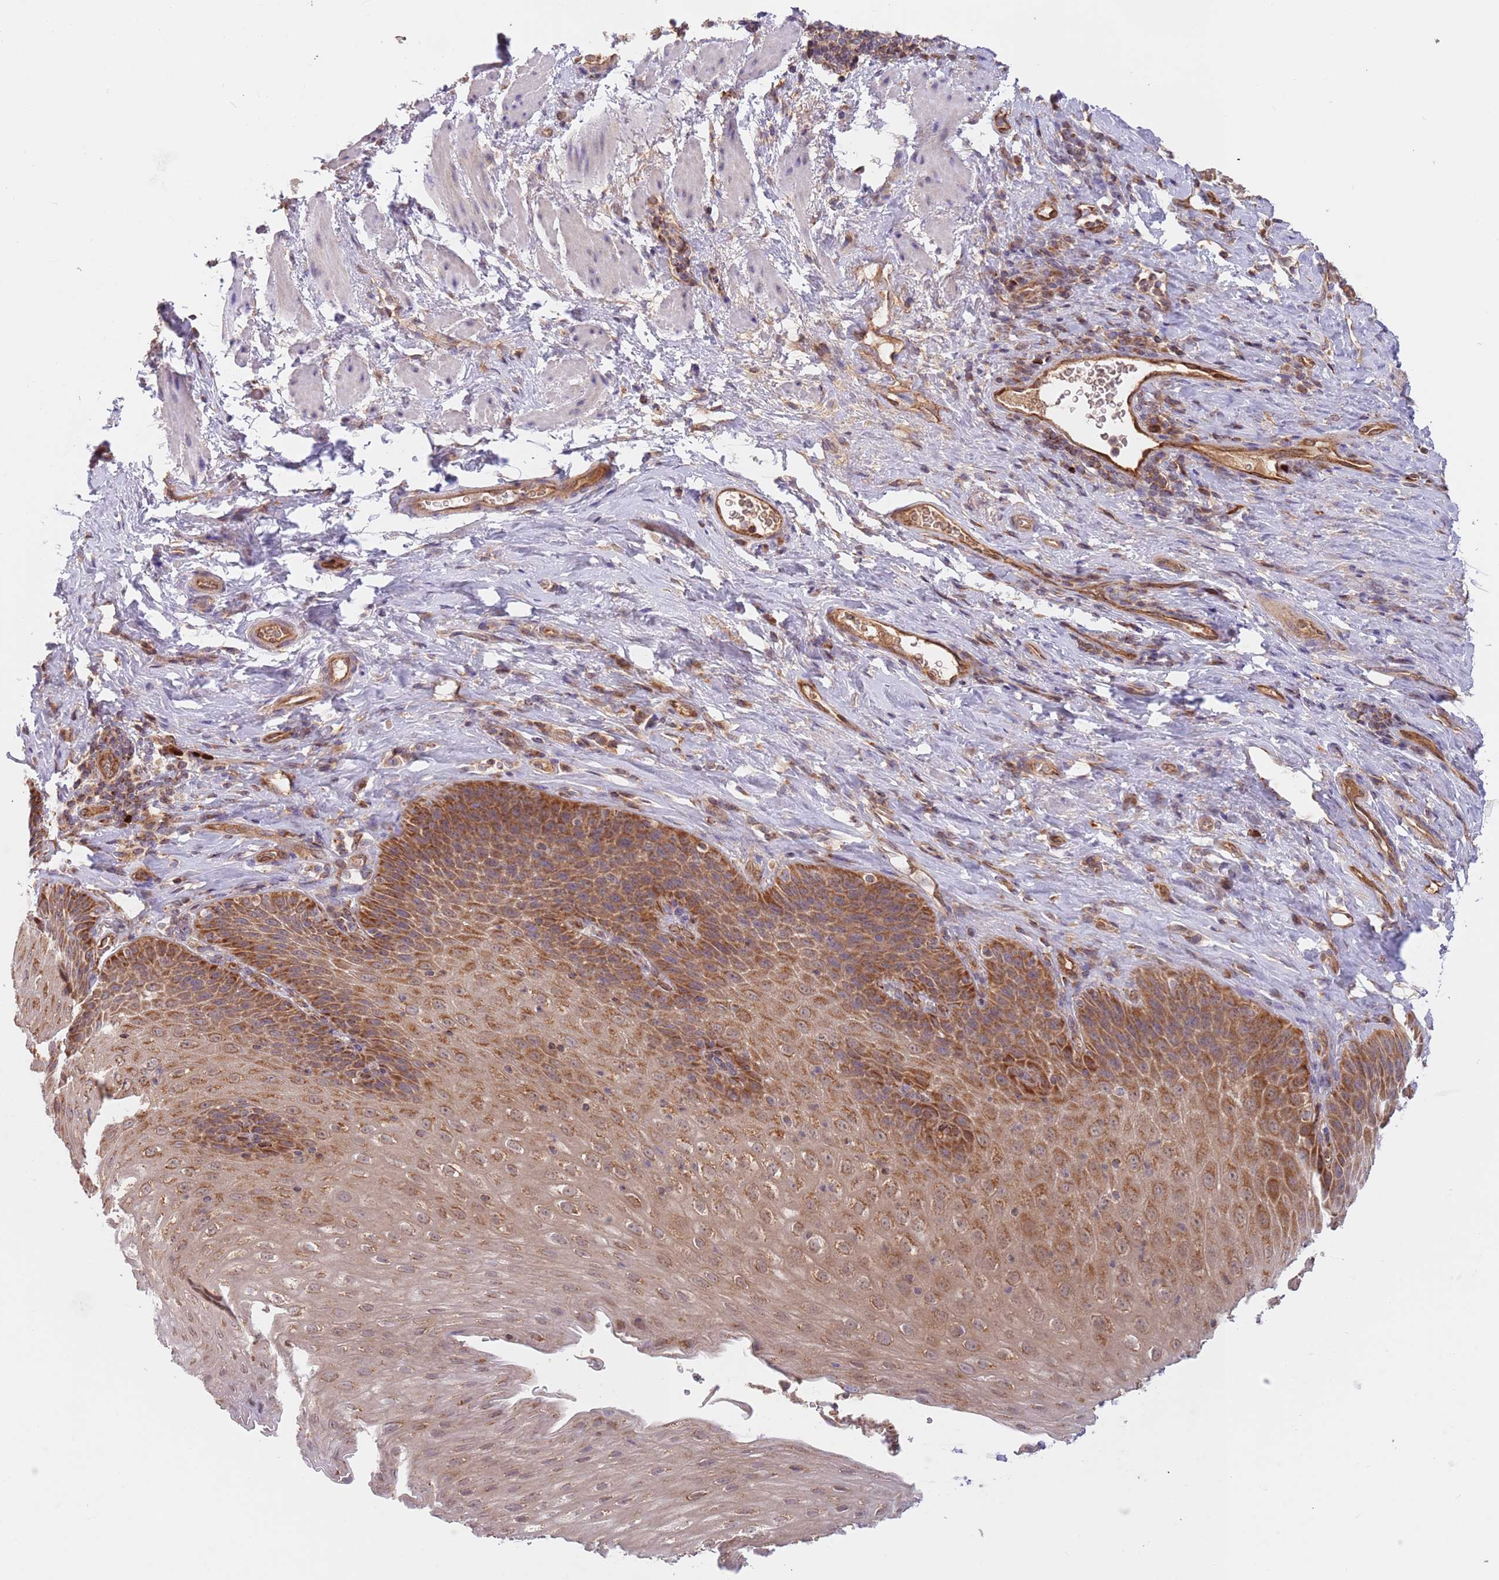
{"staining": {"intensity": "moderate", "quantity": ">75%", "location": "cytoplasmic/membranous"}, "tissue": "esophagus", "cell_type": "Squamous epithelial cells", "image_type": "normal", "snomed": [{"axis": "morphology", "description": "Normal tissue, NOS"}, {"axis": "topography", "description": "Esophagus"}], "caption": "This histopathology image shows immunohistochemistry (IHC) staining of normal human esophagus, with medium moderate cytoplasmic/membranous staining in approximately >75% of squamous epithelial cells.", "gene": "GUK1", "patient": {"sex": "female", "age": 61}}